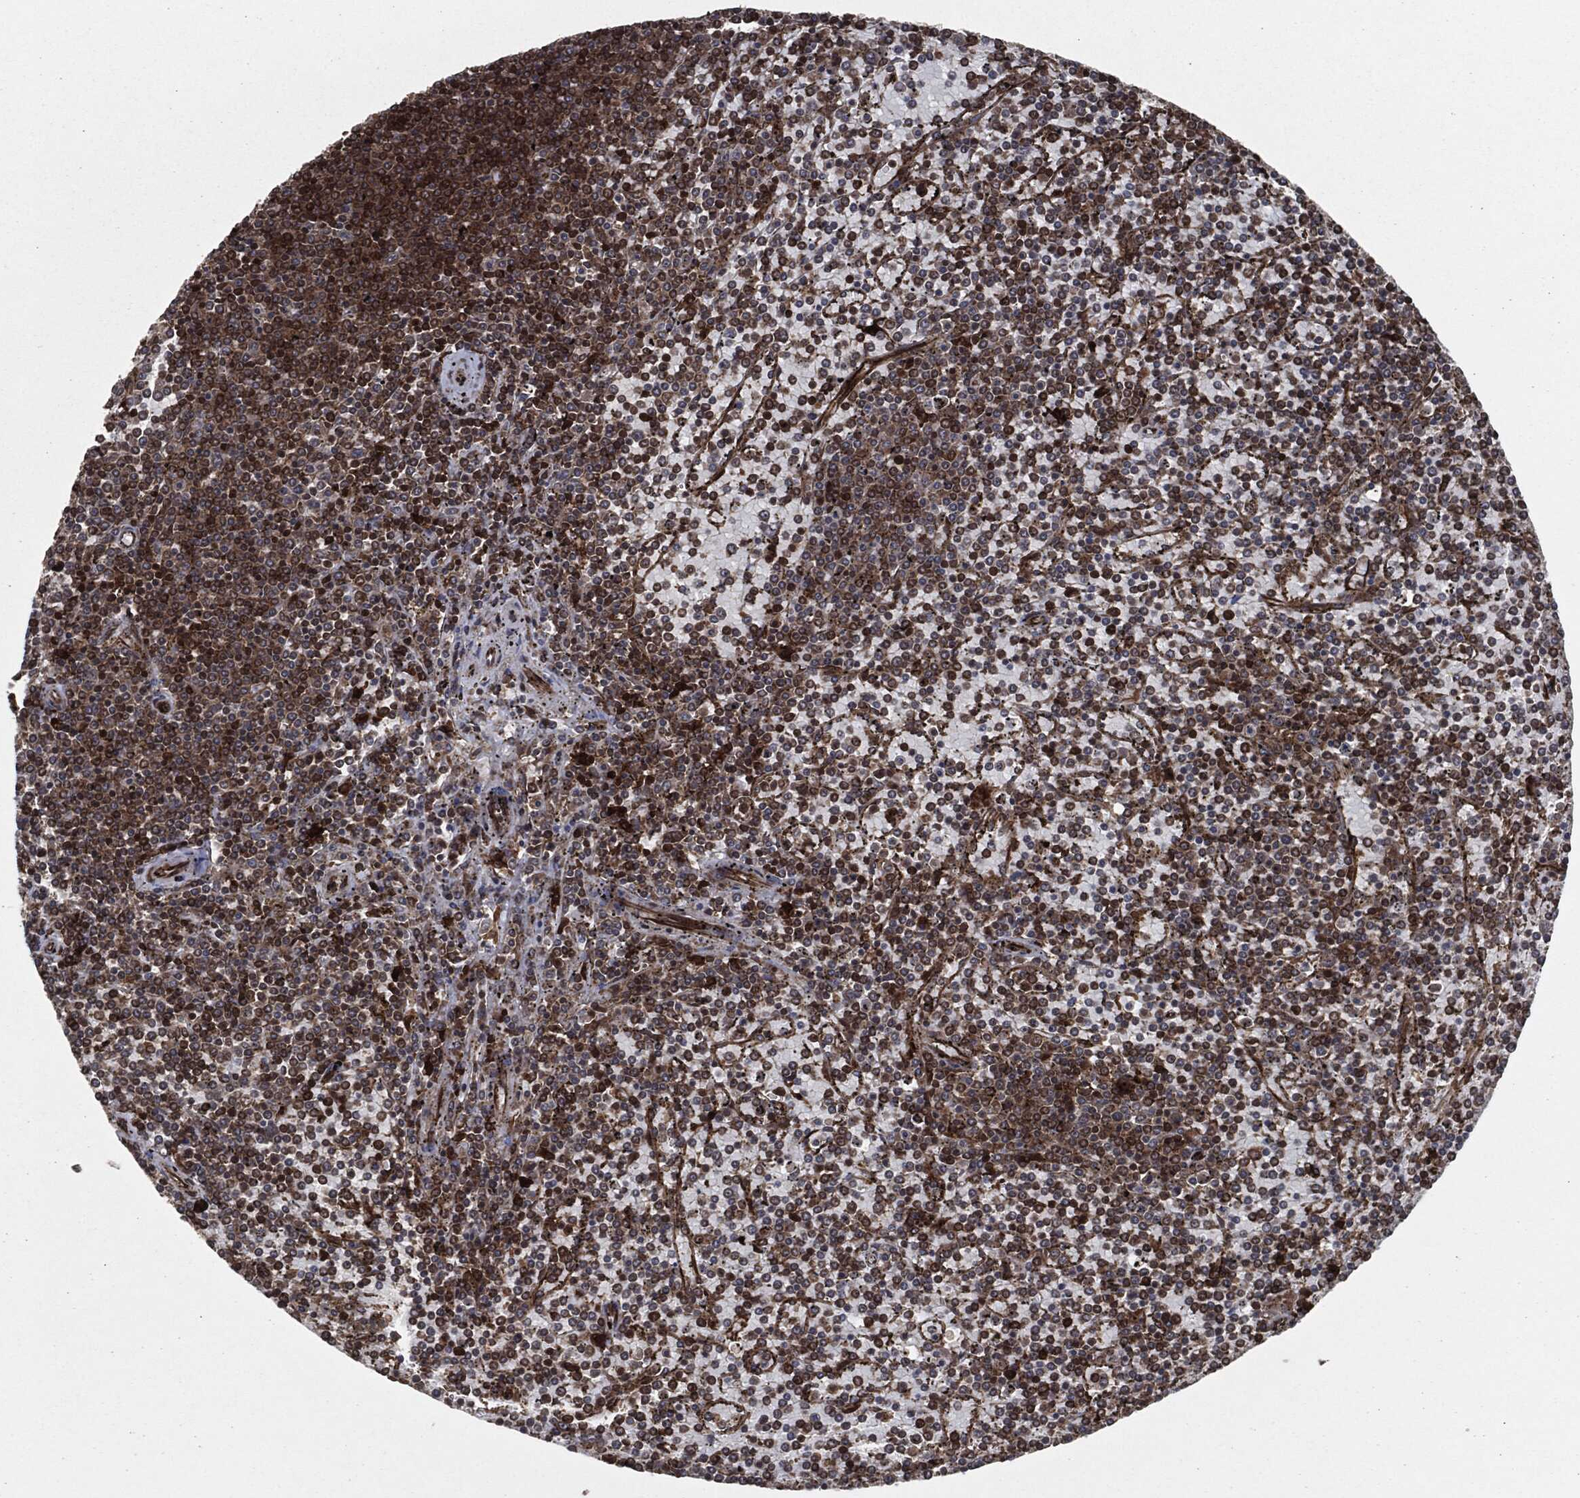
{"staining": {"intensity": "moderate", "quantity": ">75%", "location": "cytoplasmic/membranous"}, "tissue": "lymphoma", "cell_type": "Tumor cells", "image_type": "cancer", "snomed": [{"axis": "morphology", "description": "Malignant lymphoma, non-Hodgkin's type, Low grade"}, {"axis": "topography", "description": "Spleen"}], "caption": "This image reveals immunohistochemistry (IHC) staining of lymphoma, with medium moderate cytoplasmic/membranous positivity in about >75% of tumor cells.", "gene": "RAP1GDS1", "patient": {"sex": "female", "age": 77}}